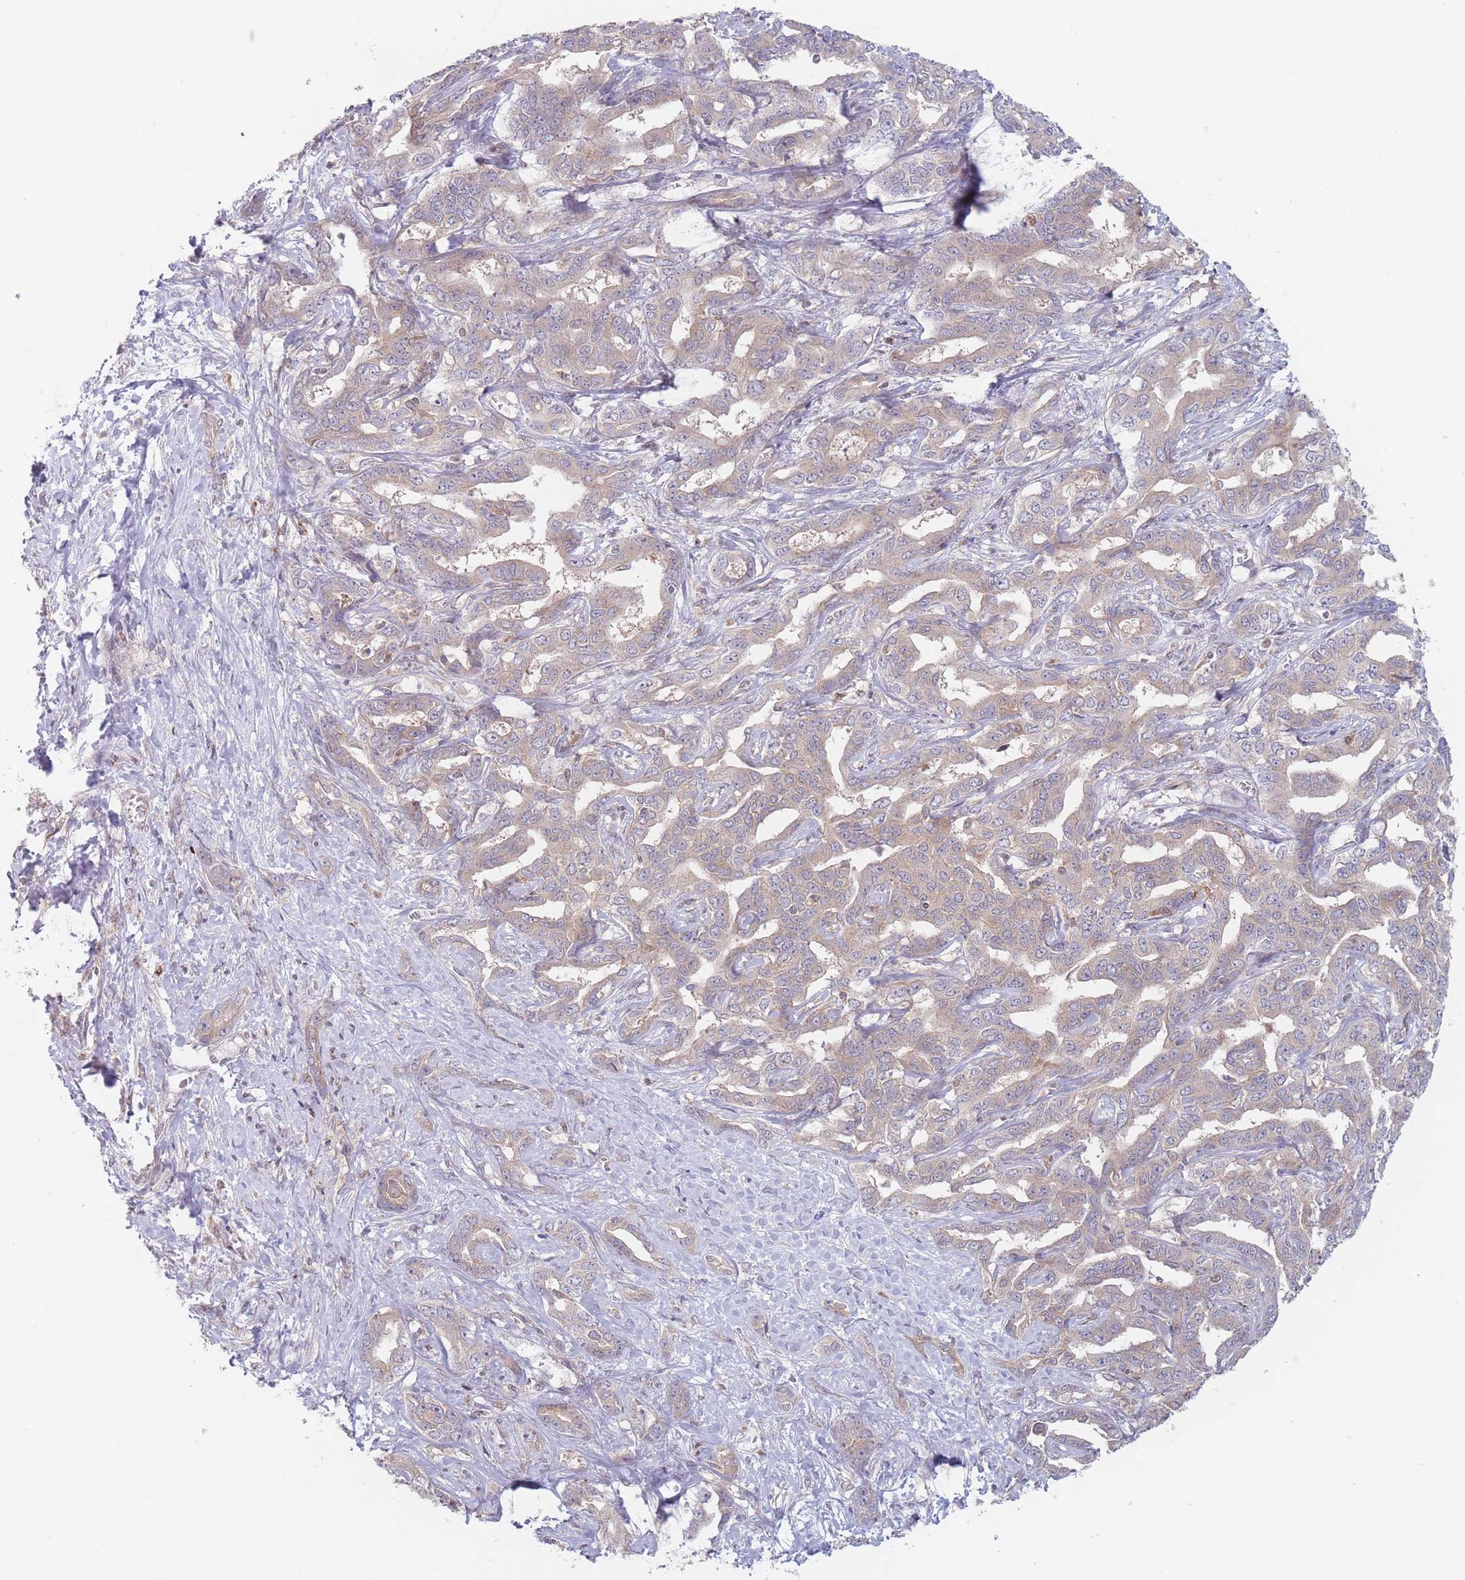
{"staining": {"intensity": "weak", "quantity": "25%-75%", "location": "cytoplasmic/membranous"}, "tissue": "liver cancer", "cell_type": "Tumor cells", "image_type": "cancer", "snomed": [{"axis": "morphology", "description": "Cholangiocarcinoma"}, {"axis": "topography", "description": "Liver"}], "caption": "An image of cholangiocarcinoma (liver) stained for a protein exhibits weak cytoplasmic/membranous brown staining in tumor cells.", "gene": "PPM1A", "patient": {"sex": "male", "age": 59}}